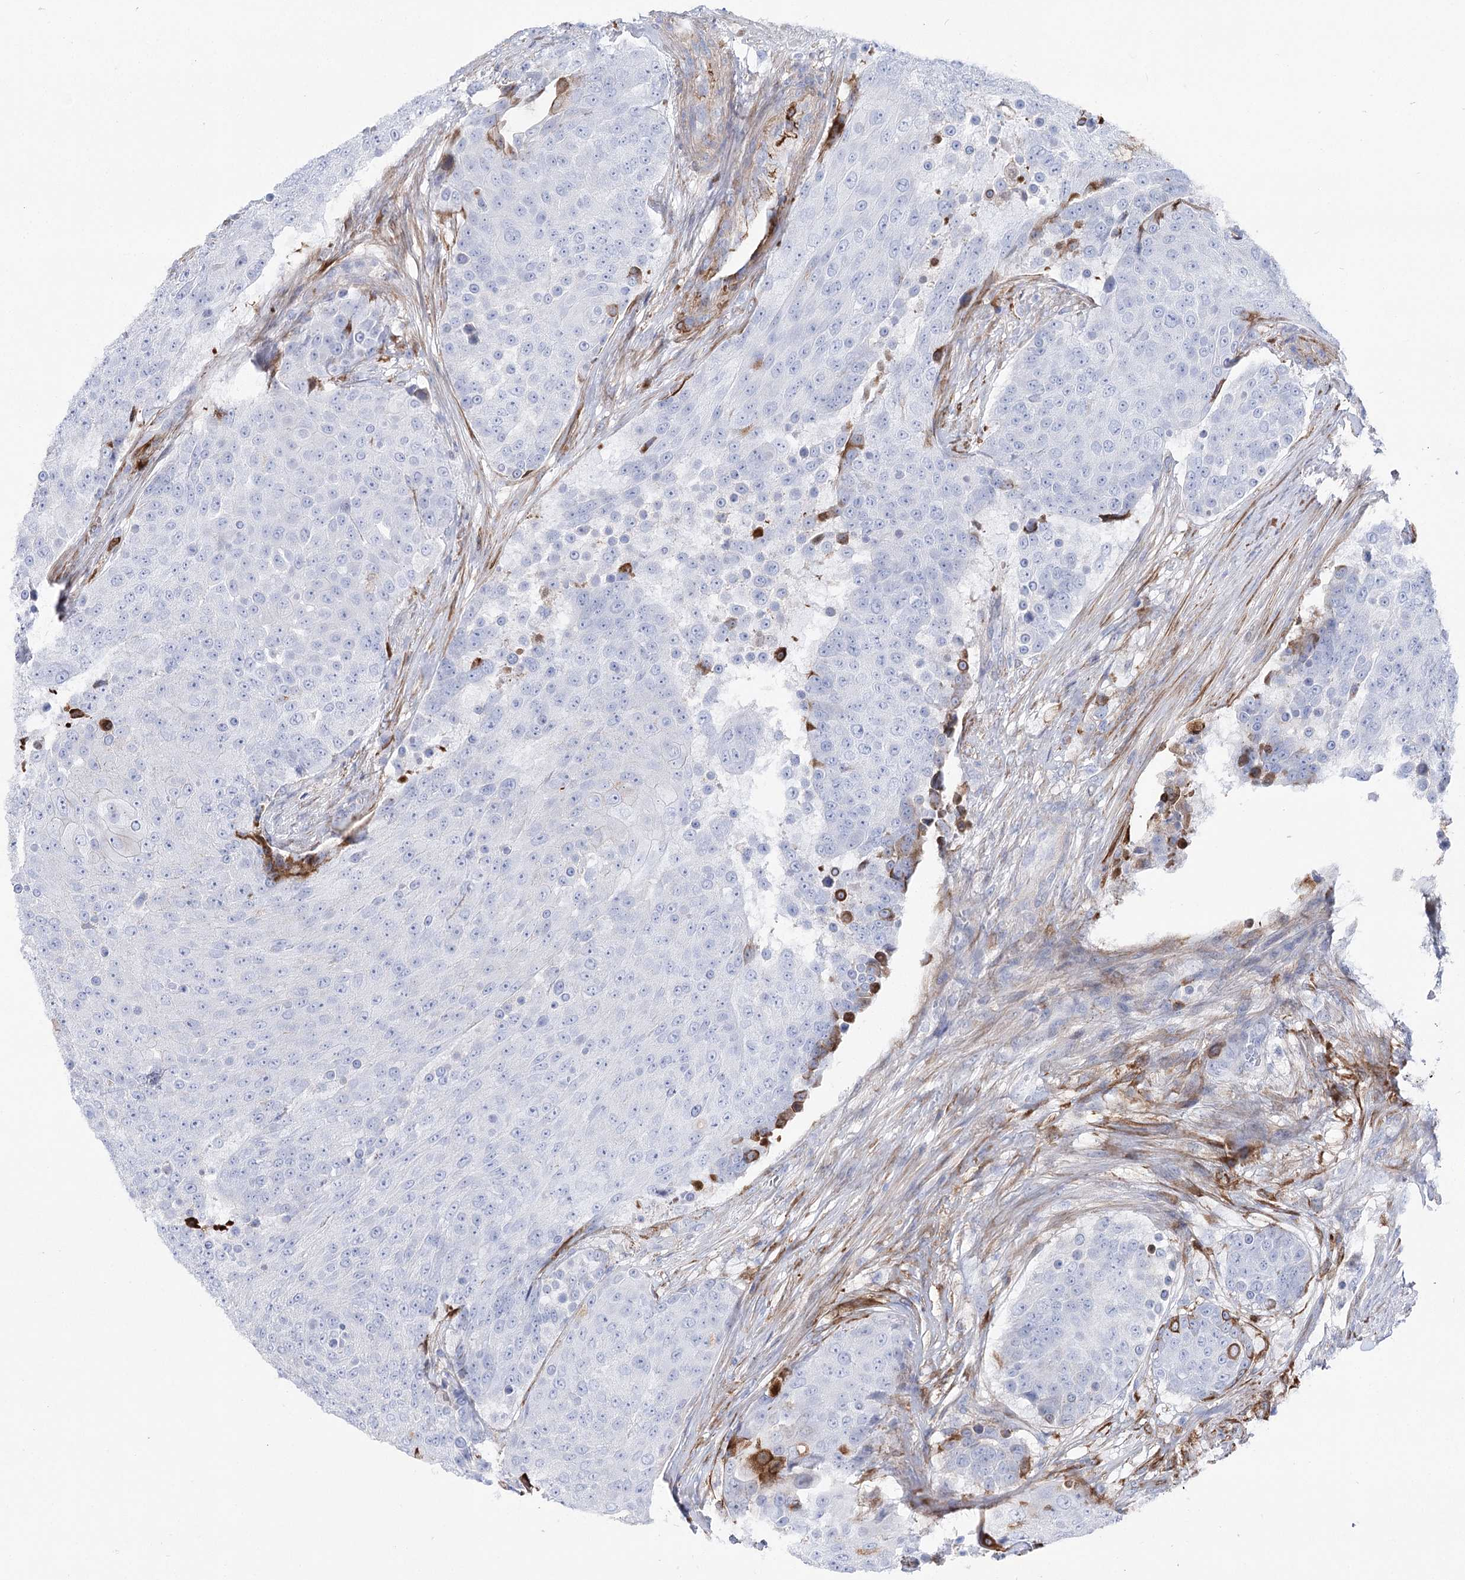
{"staining": {"intensity": "negative", "quantity": "none", "location": "none"}, "tissue": "urothelial cancer", "cell_type": "Tumor cells", "image_type": "cancer", "snomed": [{"axis": "morphology", "description": "Urothelial carcinoma, High grade"}, {"axis": "topography", "description": "Urinary bladder"}], "caption": "Tumor cells show no significant protein expression in high-grade urothelial carcinoma. (DAB (3,3'-diaminobenzidine) IHC, high magnification).", "gene": "ANKRD23", "patient": {"sex": "female", "age": 63}}